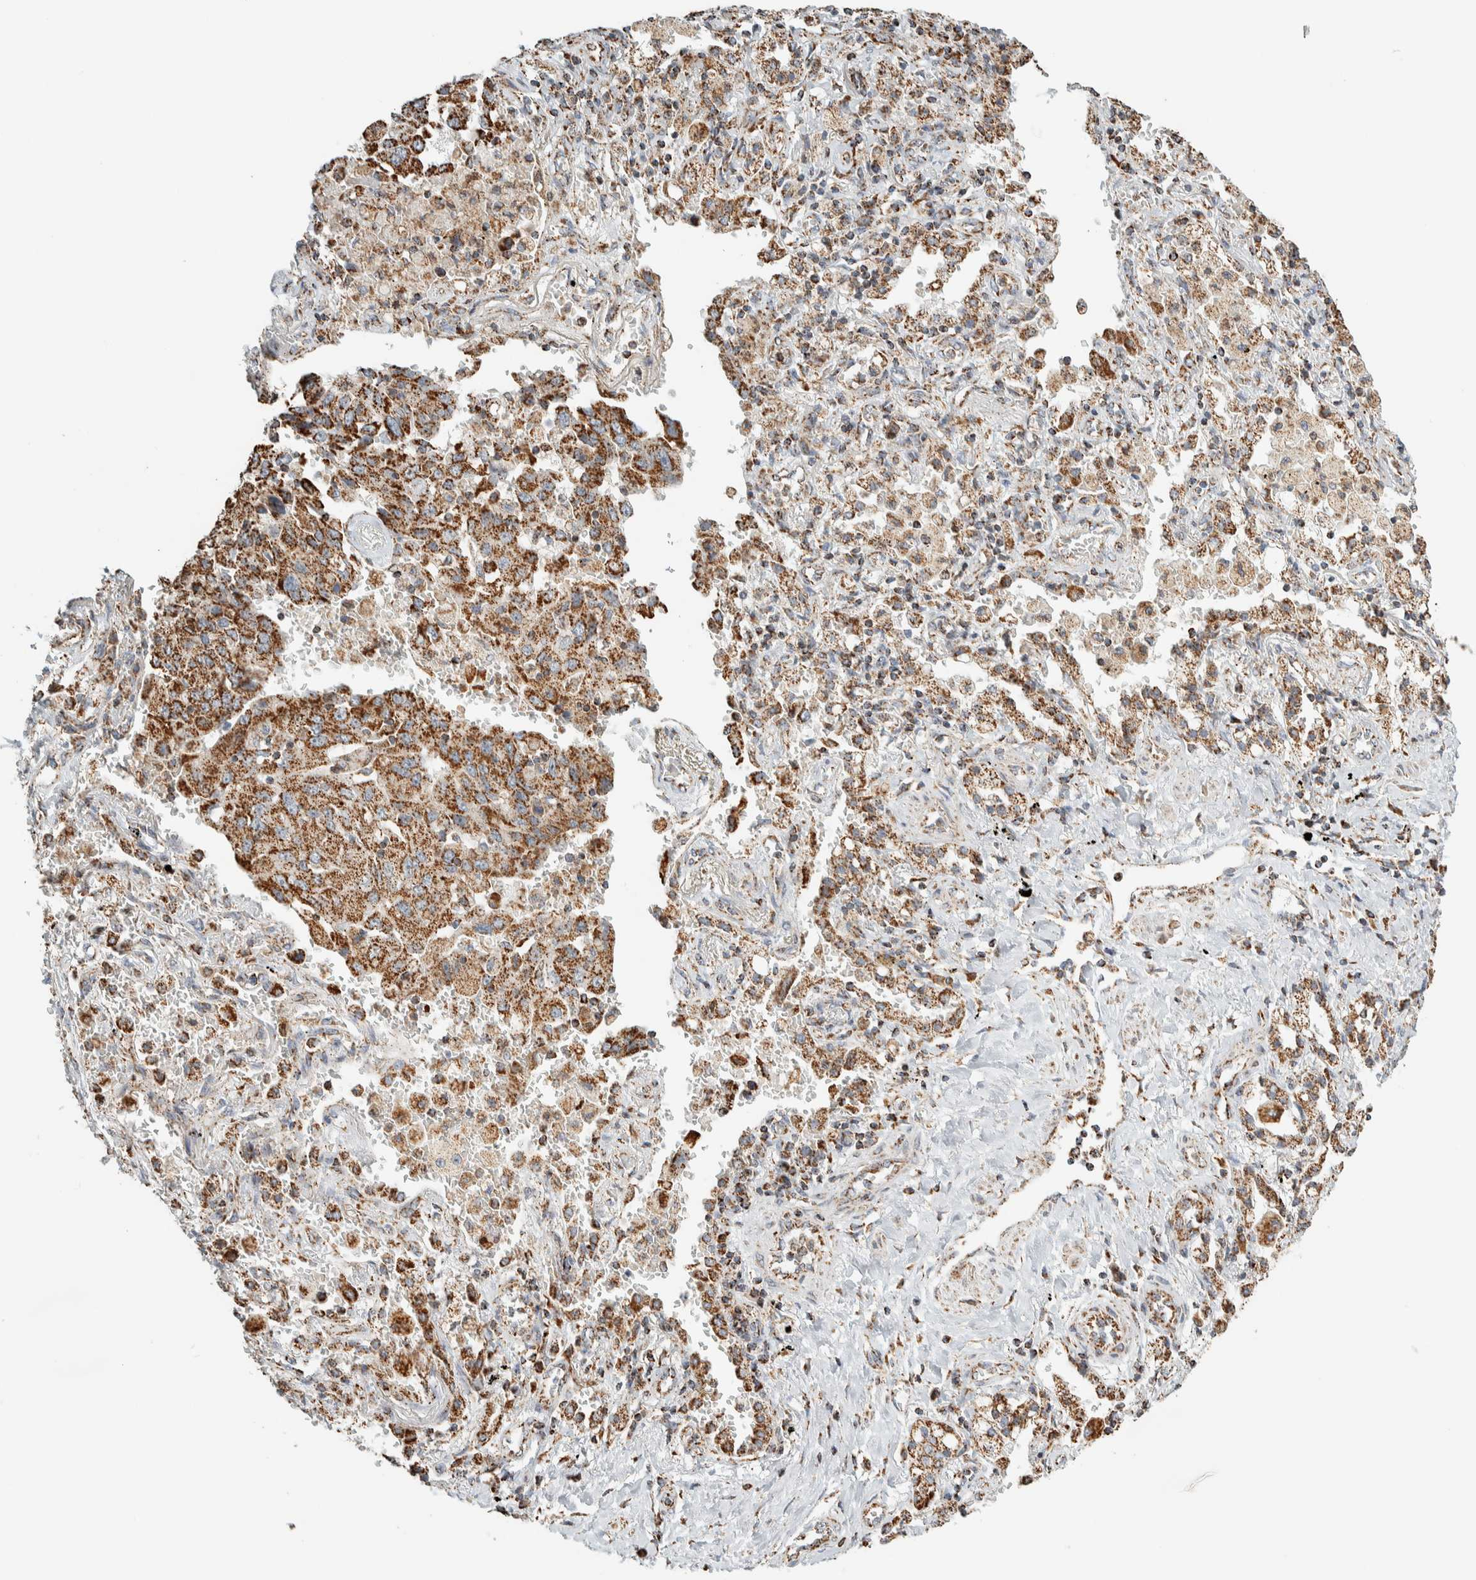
{"staining": {"intensity": "moderate", "quantity": ">75%", "location": "cytoplasmic/membranous"}, "tissue": "lung cancer", "cell_type": "Tumor cells", "image_type": "cancer", "snomed": [{"axis": "morphology", "description": "Adenocarcinoma, NOS"}, {"axis": "topography", "description": "Lung"}], "caption": "High-magnification brightfield microscopy of adenocarcinoma (lung) stained with DAB (3,3'-diaminobenzidine) (brown) and counterstained with hematoxylin (blue). tumor cells exhibit moderate cytoplasmic/membranous positivity is present in approximately>75% of cells. (DAB (3,3'-diaminobenzidine) IHC, brown staining for protein, blue staining for nuclei).", "gene": "ZNF454", "patient": {"sex": "female", "age": 65}}